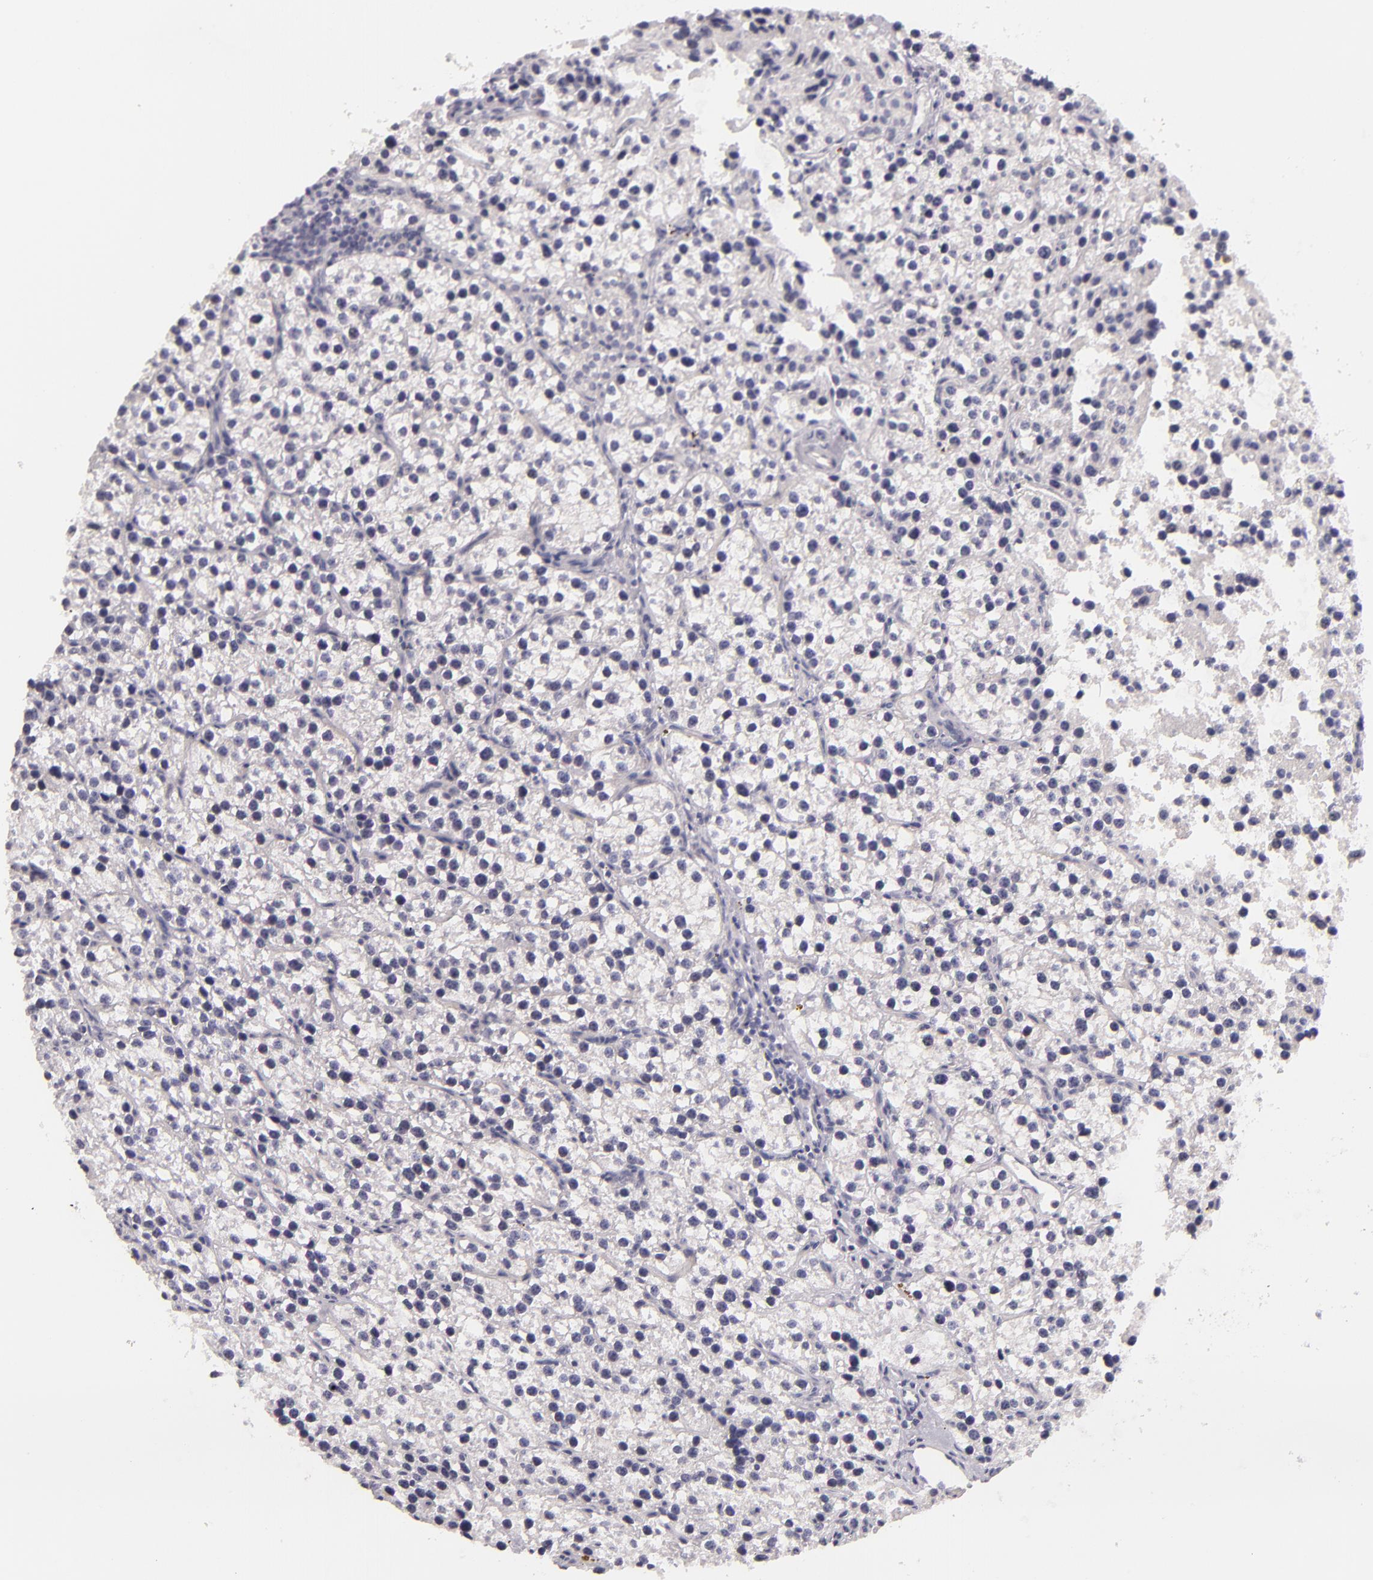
{"staining": {"intensity": "negative", "quantity": "none", "location": "none"}, "tissue": "parathyroid gland", "cell_type": "Glandular cells", "image_type": "normal", "snomed": [{"axis": "morphology", "description": "Normal tissue, NOS"}, {"axis": "topography", "description": "Parathyroid gland"}], "caption": "This is an IHC histopathology image of benign parathyroid gland. There is no positivity in glandular cells.", "gene": "FAM181A", "patient": {"sex": "female", "age": 54}}